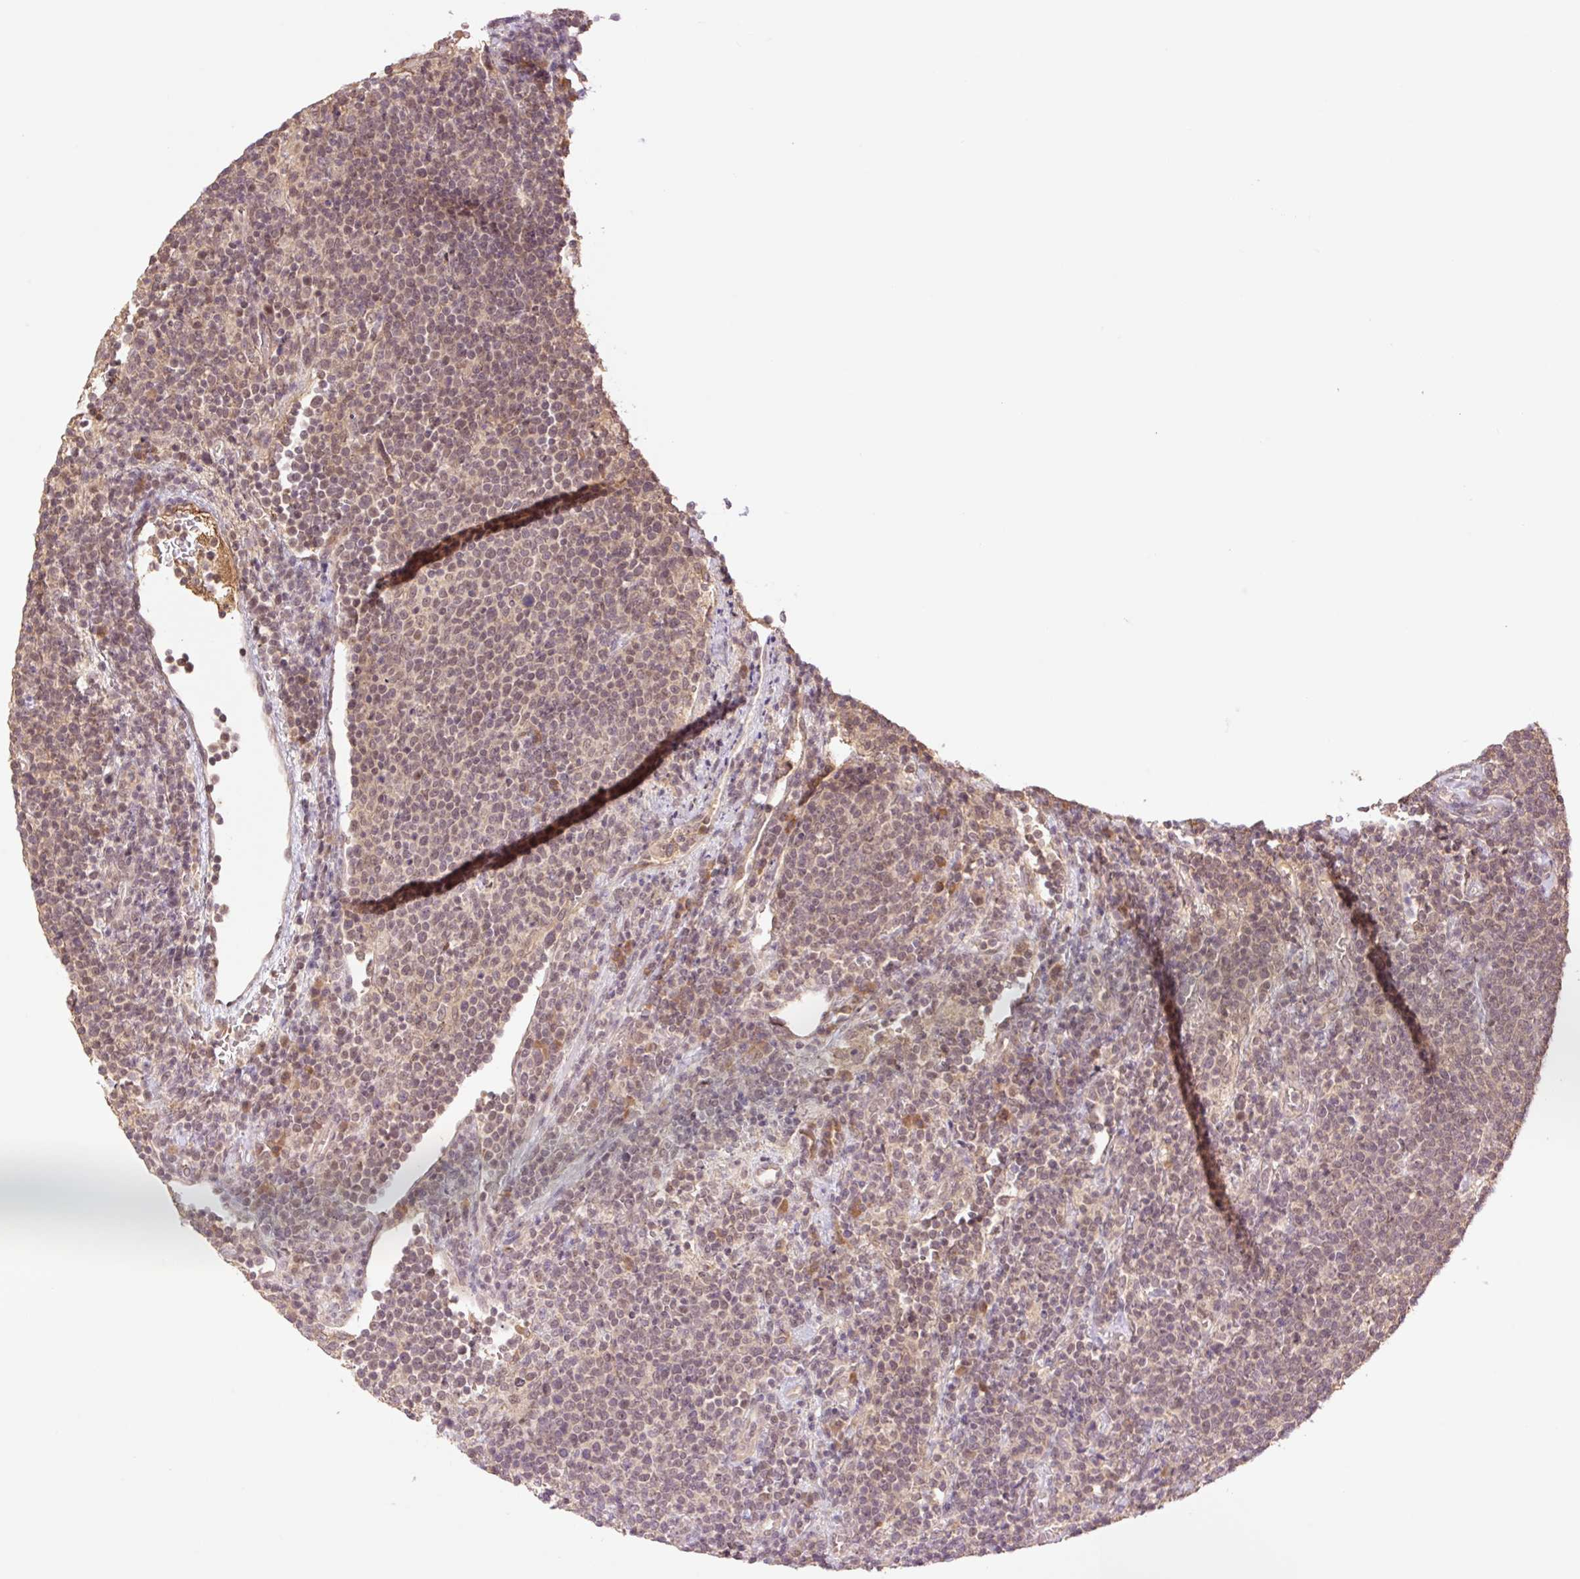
{"staining": {"intensity": "weak", "quantity": "25%-75%", "location": "nuclear"}, "tissue": "lymphoma", "cell_type": "Tumor cells", "image_type": "cancer", "snomed": [{"axis": "morphology", "description": "Malignant lymphoma, non-Hodgkin's type, High grade"}, {"axis": "topography", "description": "Lymph node"}], "caption": "A photomicrograph of human lymphoma stained for a protein reveals weak nuclear brown staining in tumor cells.", "gene": "YJU2B", "patient": {"sex": "male", "age": 61}}